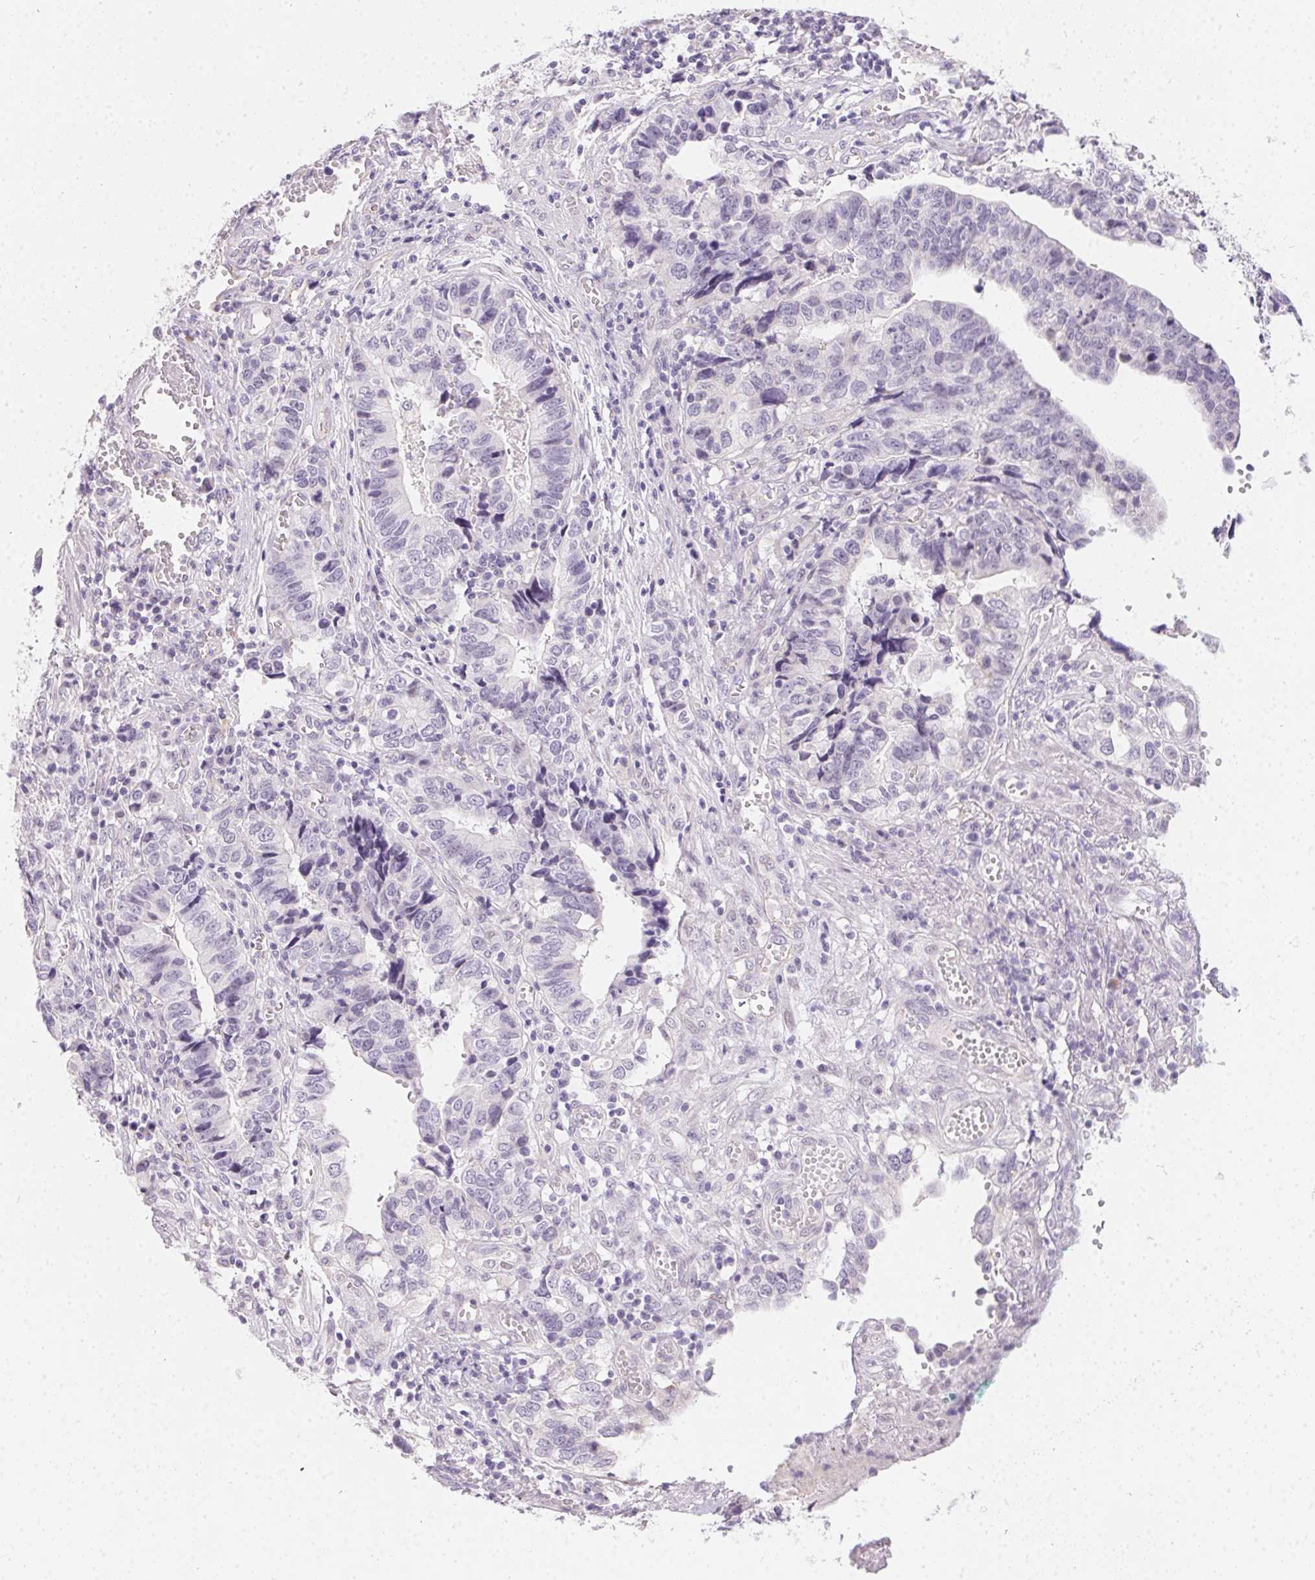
{"staining": {"intensity": "negative", "quantity": "none", "location": "none"}, "tissue": "stomach cancer", "cell_type": "Tumor cells", "image_type": "cancer", "snomed": [{"axis": "morphology", "description": "Adenocarcinoma, NOS"}, {"axis": "topography", "description": "Stomach, upper"}], "caption": "High magnification brightfield microscopy of stomach cancer stained with DAB (3,3'-diaminobenzidine) (brown) and counterstained with hematoxylin (blue): tumor cells show no significant staining.", "gene": "MORC1", "patient": {"sex": "female", "age": 67}}